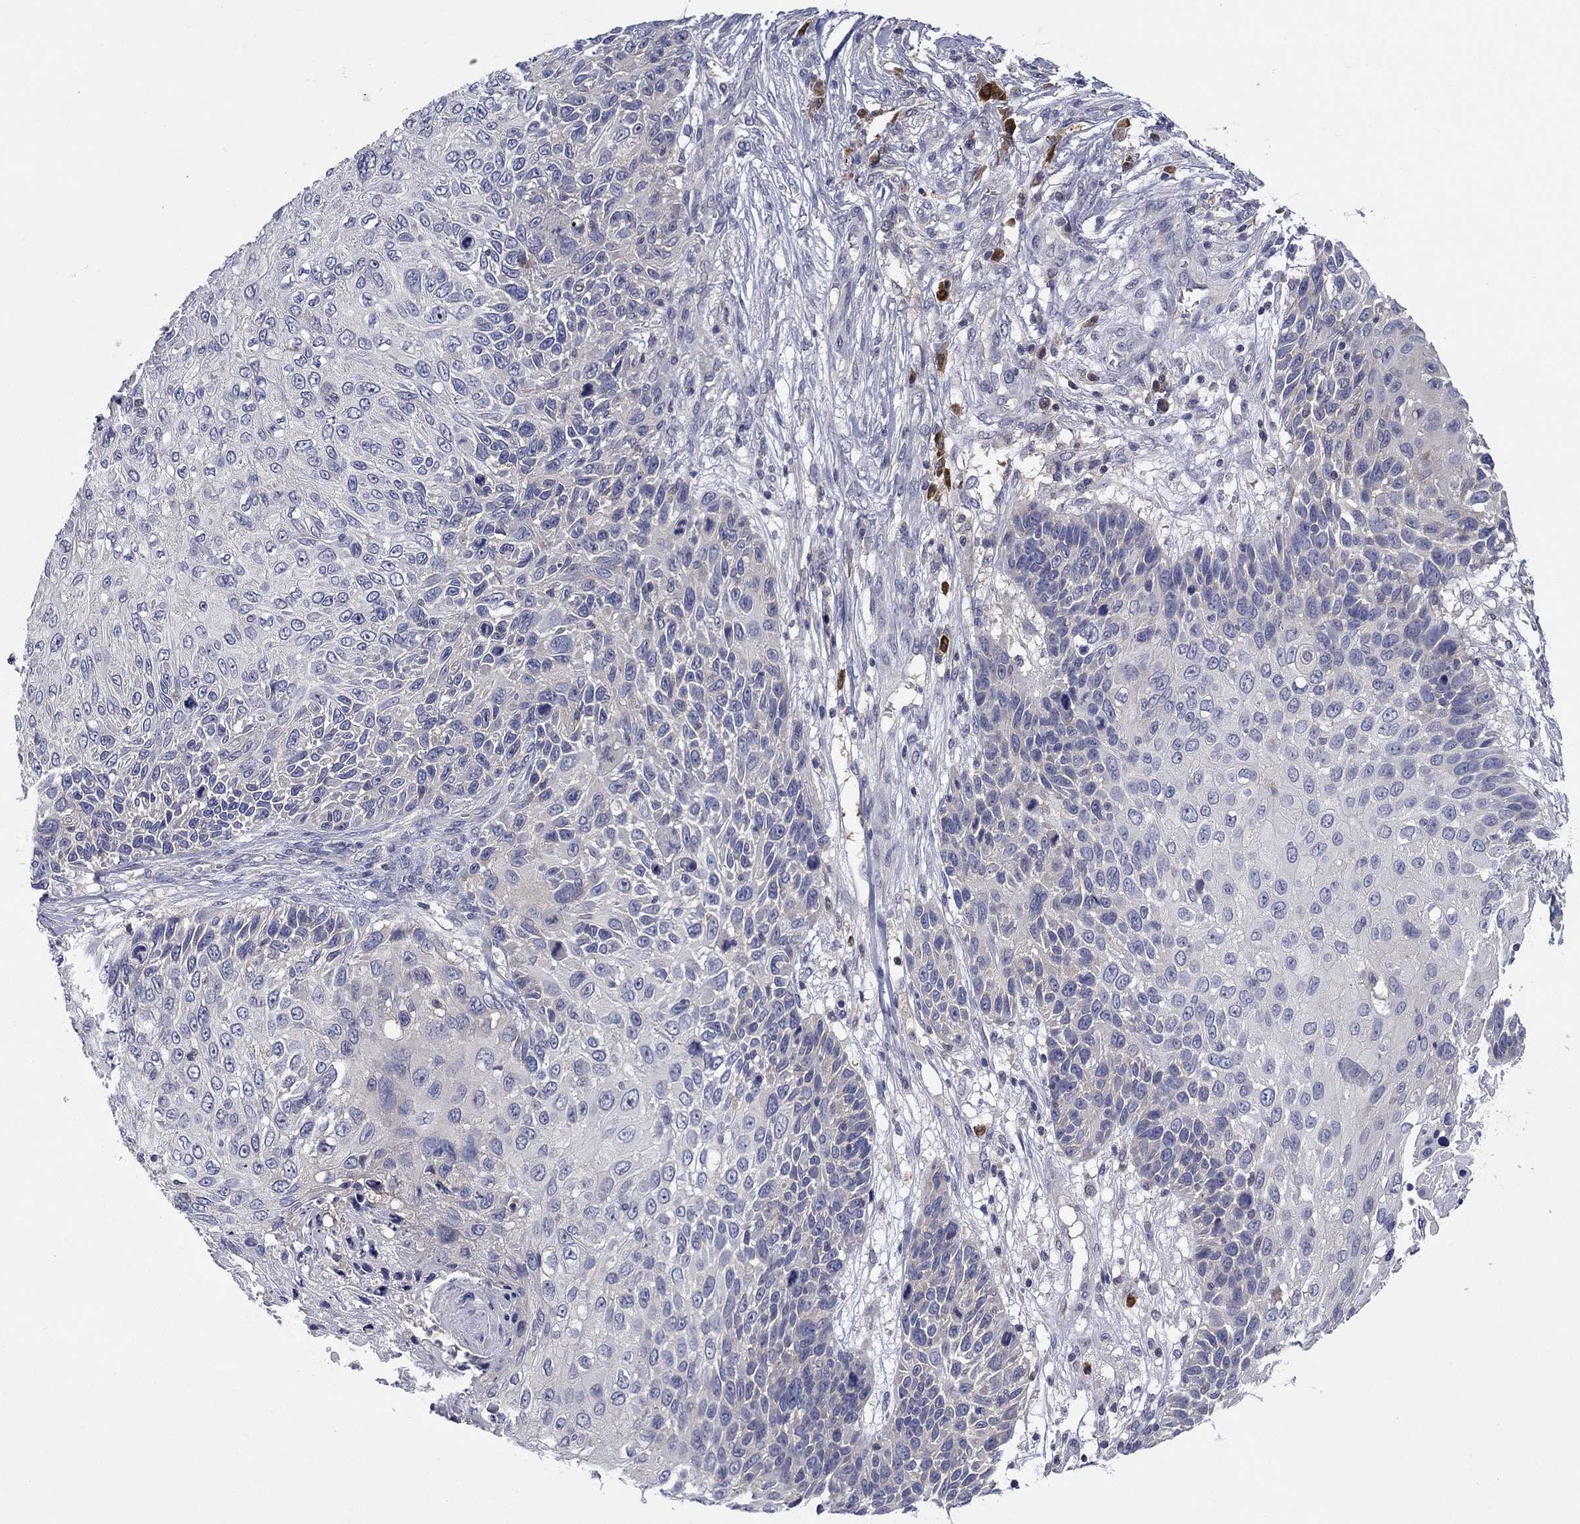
{"staining": {"intensity": "negative", "quantity": "none", "location": "none"}, "tissue": "skin cancer", "cell_type": "Tumor cells", "image_type": "cancer", "snomed": [{"axis": "morphology", "description": "Squamous cell carcinoma, NOS"}, {"axis": "topography", "description": "Skin"}], "caption": "Skin squamous cell carcinoma was stained to show a protein in brown. There is no significant staining in tumor cells.", "gene": "POU2F2", "patient": {"sex": "male", "age": 92}}